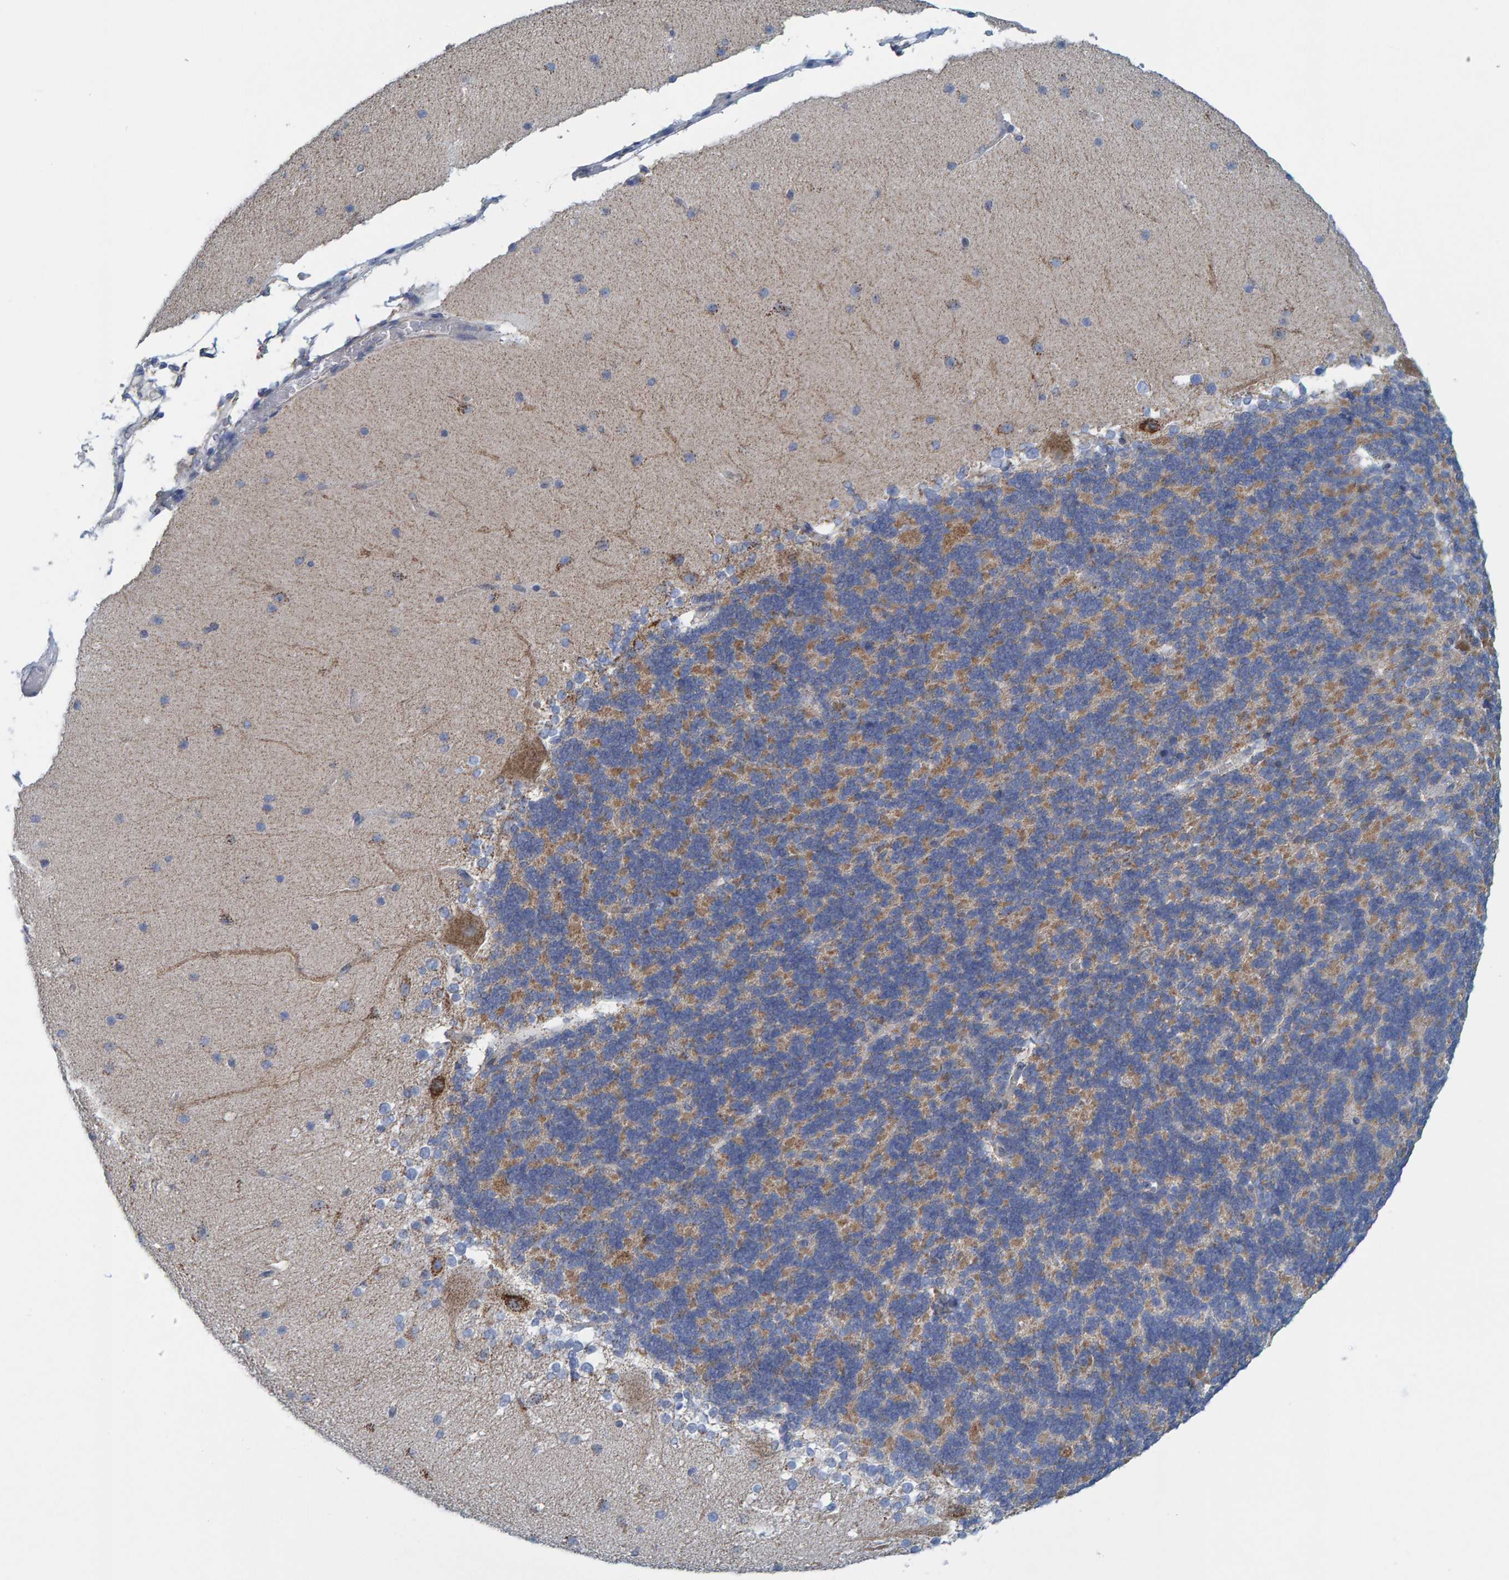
{"staining": {"intensity": "weak", "quantity": "<25%", "location": "cytoplasmic/membranous"}, "tissue": "cerebellum", "cell_type": "Cells in granular layer", "image_type": "normal", "snomed": [{"axis": "morphology", "description": "Normal tissue, NOS"}, {"axis": "topography", "description": "Cerebellum"}], "caption": "IHC of unremarkable human cerebellum shows no expression in cells in granular layer. (Immunohistochemistry, brightfield microscopy, high magnification).", "gene": "MRPS7", "patient": {"sex": "female", "age": 19}}